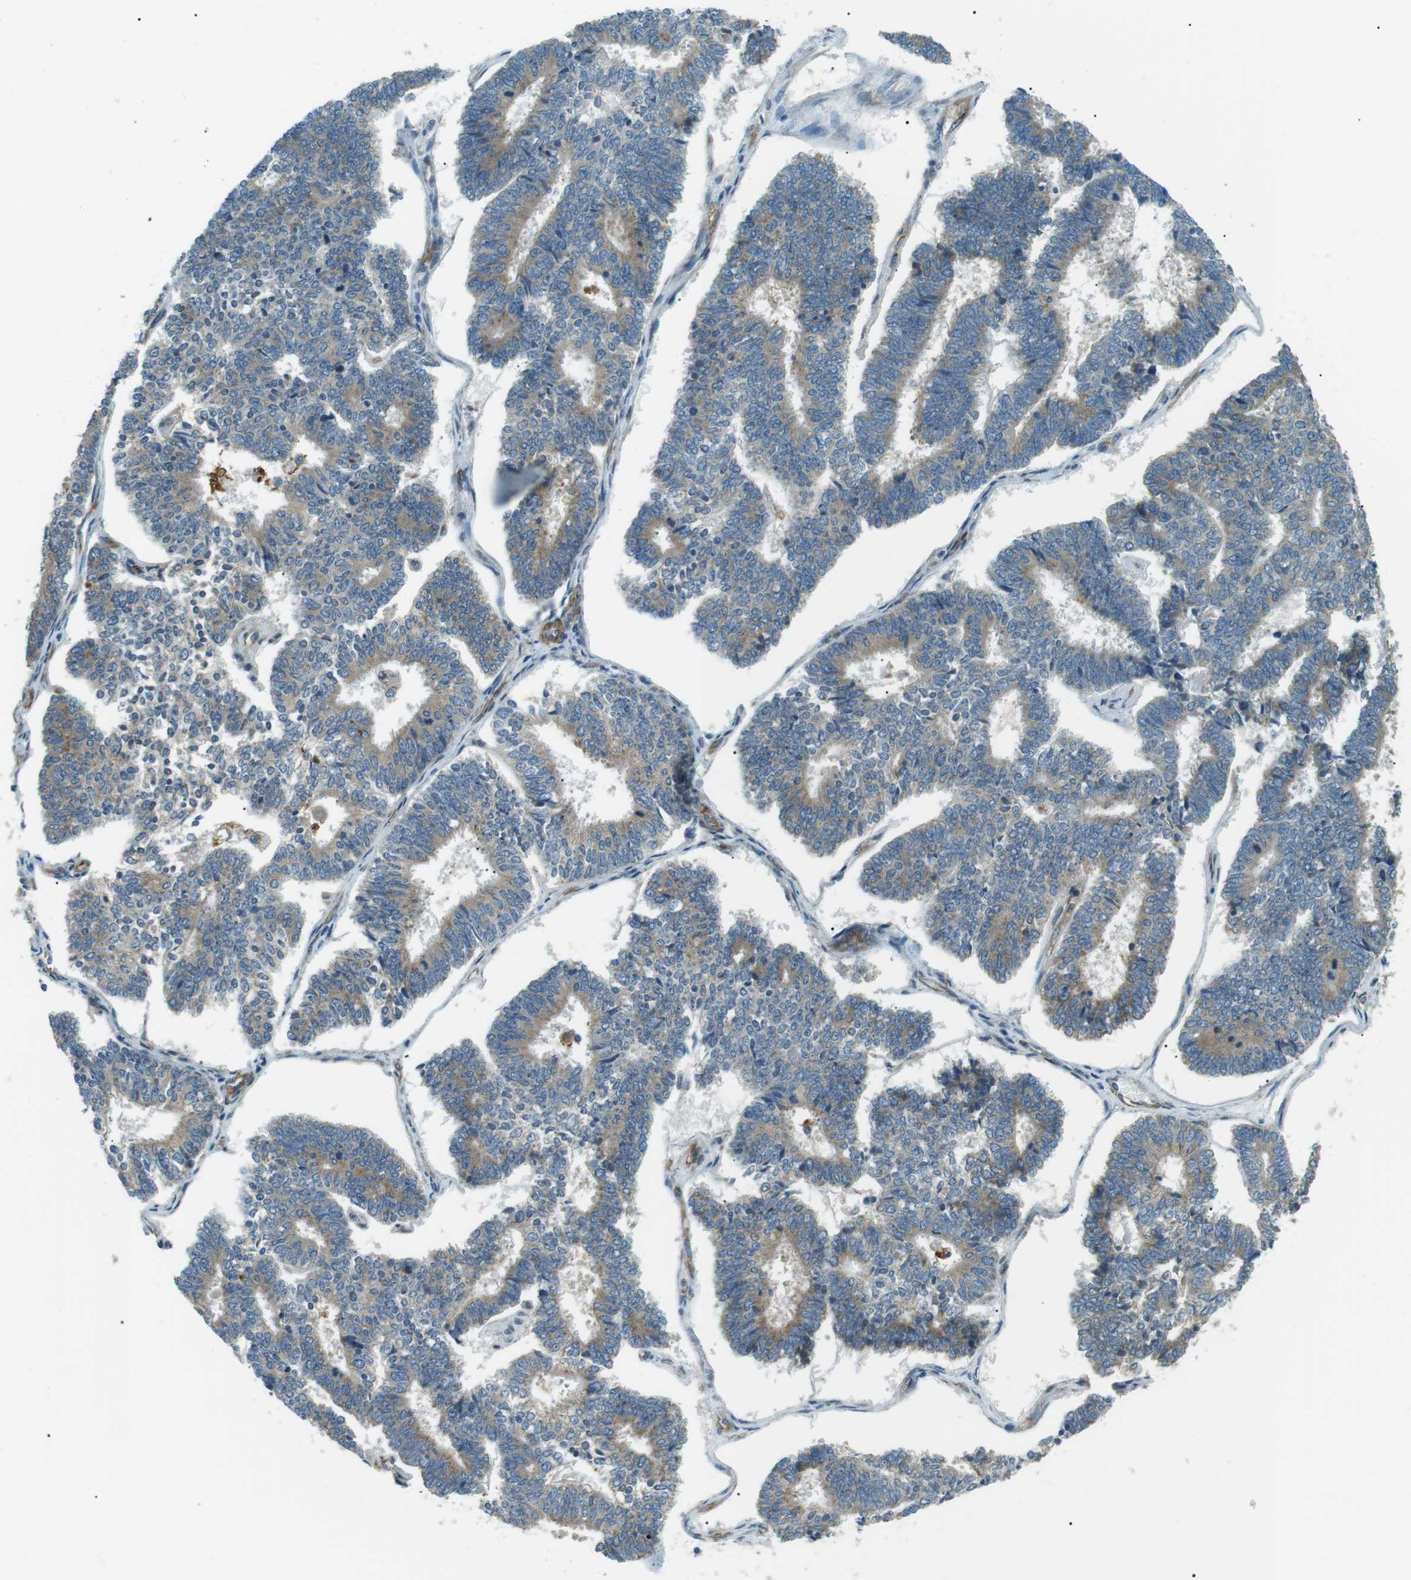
{"staining": {"intensity": "weak", "quantity": "25%-75%", "location": "cytoplasmic/membranous"}, "tissue": "endometrial cancer", "cell_type": "Tumor cells", "image_type": "cancer", "snomed": [{"axis": "morphology", "description": "Adenocarcinoma, NOS"}, {"axis": "topography", "description": "Endometrium"}], "caption": "Immunohistochemistry (IHC) of human endometrial cancer reveals low levels of weak cytoplasmic/membranous expression in about 25%-75% of tumor cells. (DAB (3,3'-diaminobenzidine) IHC with brightfield microscopy, high magnification).", "gene": "ODR4", "patient": {"sex": "female", "age": 70}}